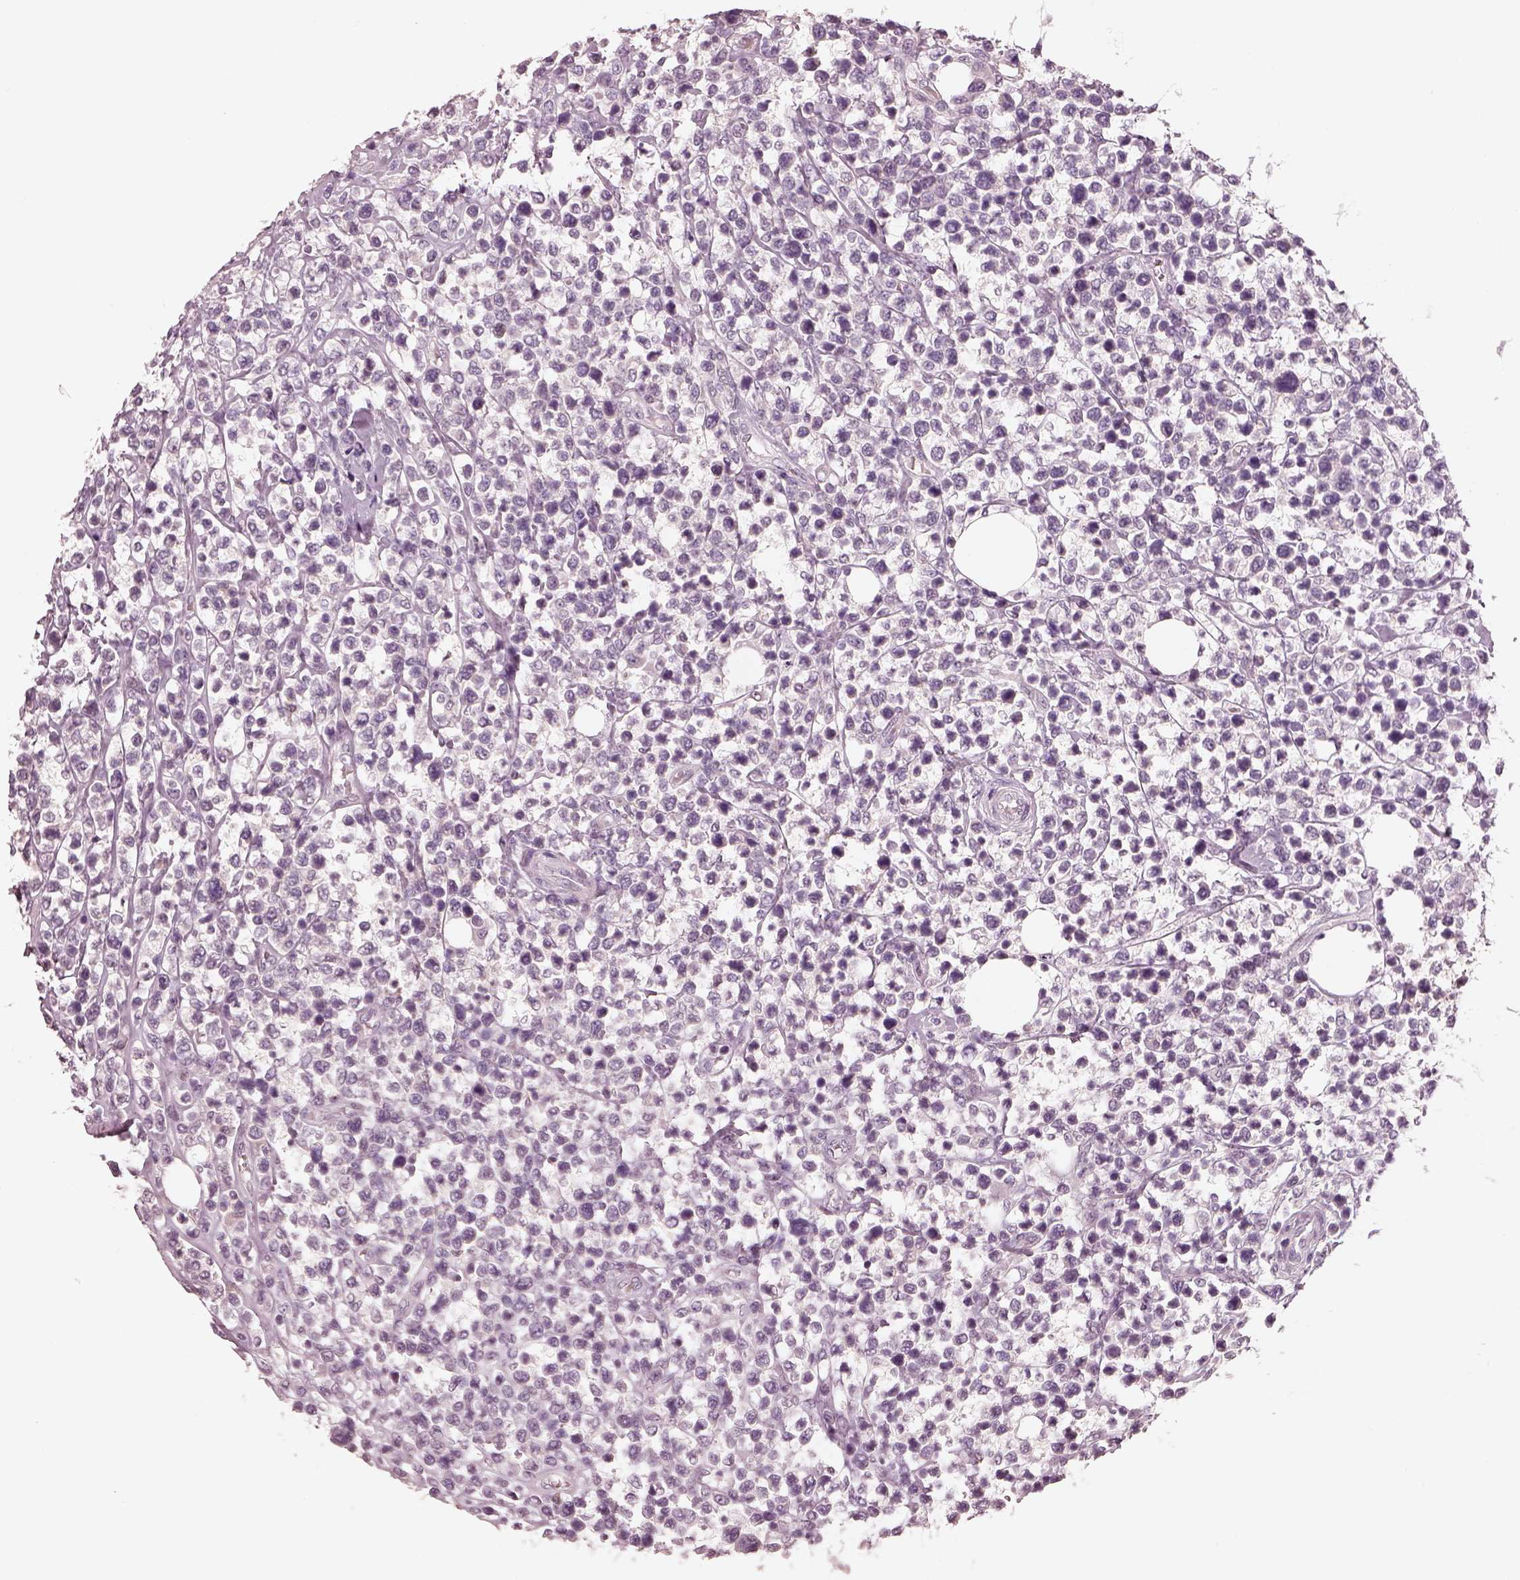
{"staining": {"intensity": "negative", "quantity": "none", "location": "none"}, "tissue": "lymphoma", "cell_type": "Tumor cells", "image_type": "cancer", "snomed": [{"axis": "morphology", "description": "Malignant lymphoma, non-Hodgkin's type, High grade"}, {"axis": "topography", "description": "Soft tissue"}], "caption": "This is an immunohistochemistry image of human lymphoma. There is no expression in tumor cells.", "gene": "EGR4", "patient": {"sex": "female", "age": 56}}